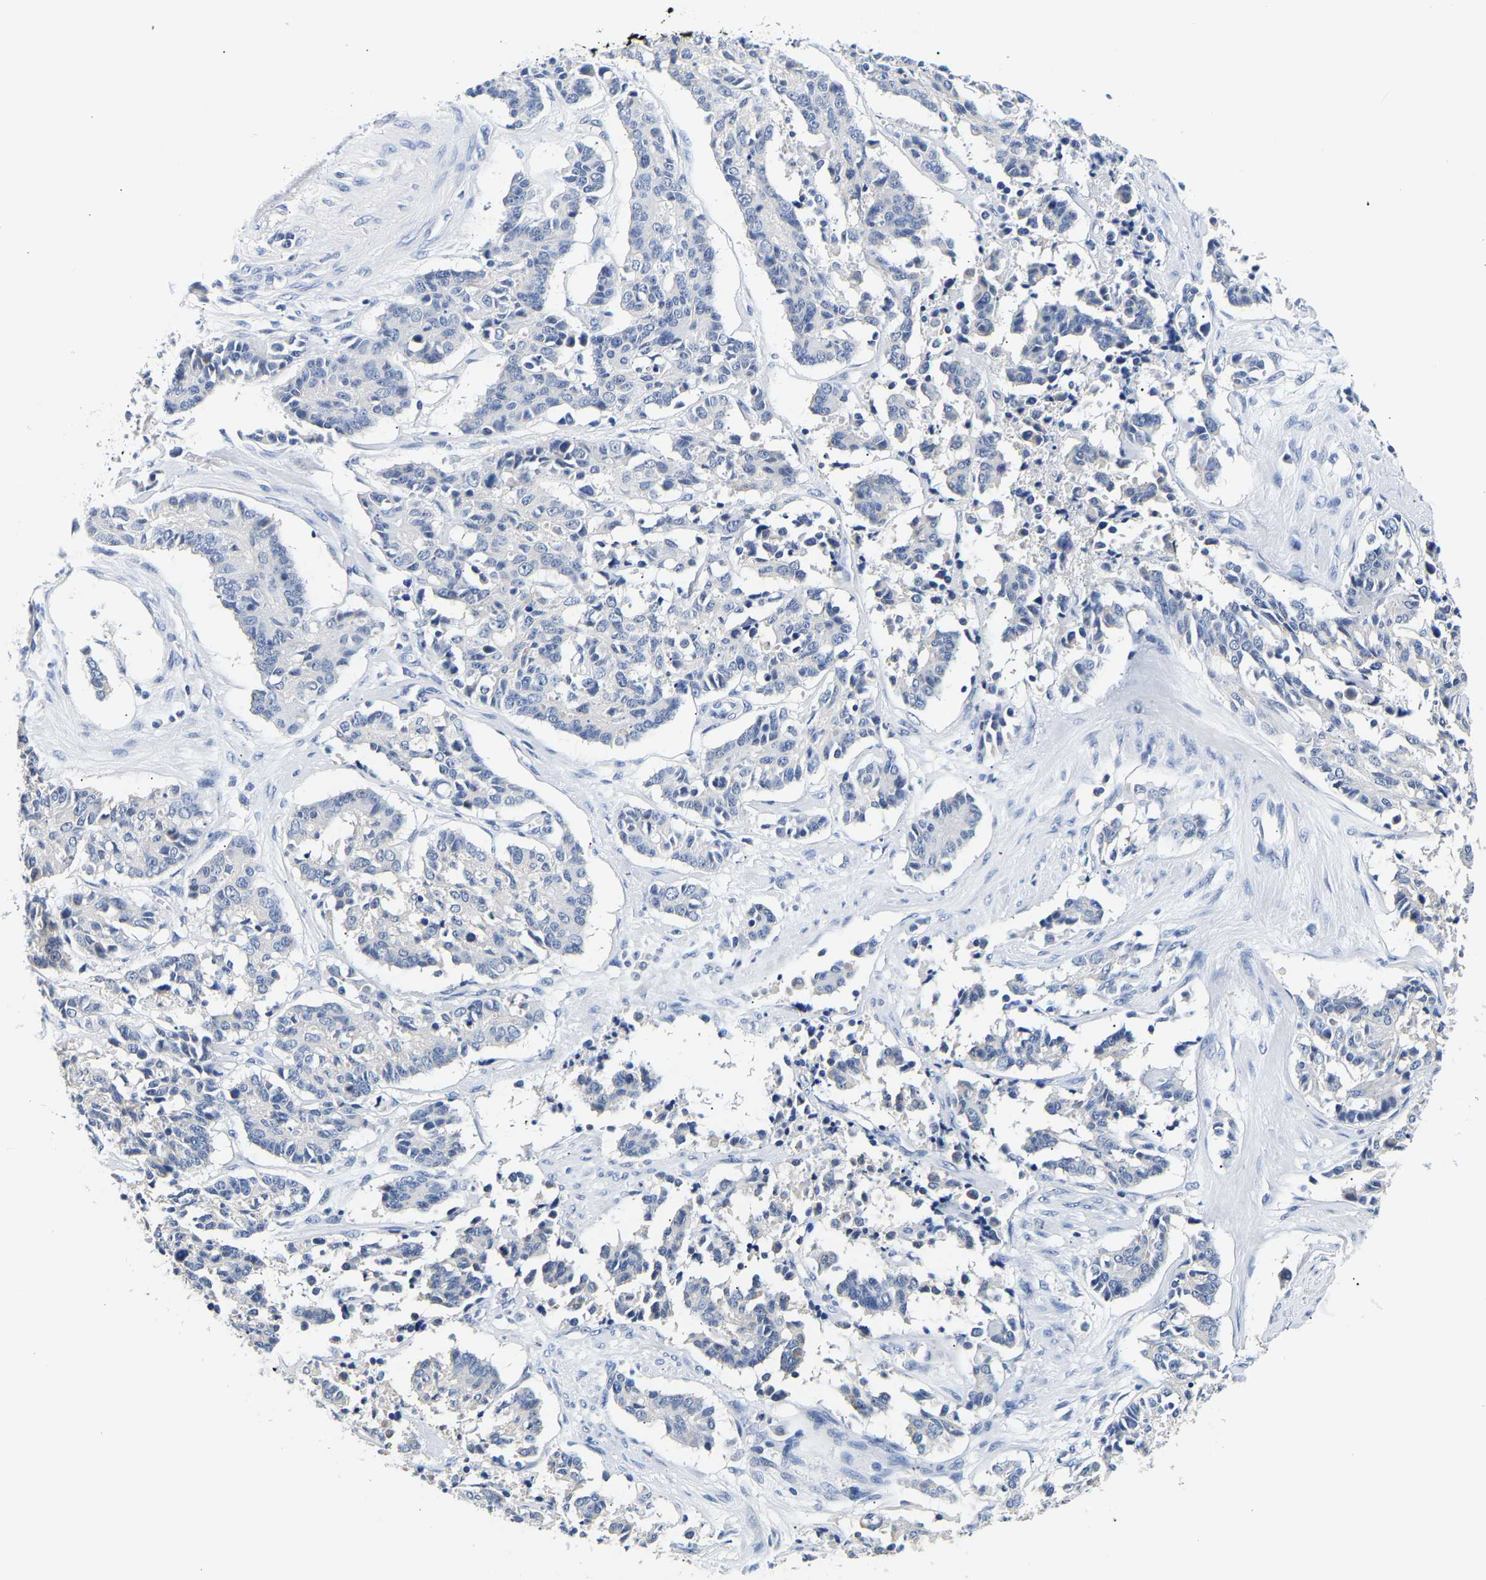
{"staining": {"intensity": "negative", "quantity": "none", "location": "none"}, "tissue": "cervical cancer", "cell_type": "Tumor cells", "image_type": "cancer", "snomed": [{"axis": "morphology", "description": "Squamous cell carcinoma, NOS"}, {"axis": "topography", "description": "Cervix"}], "caption": "Cervical cancer (squamous cell carcinoma) was stained to show a protein in brown. There is no significant expression in tumor cells. Brightfield microscopy of IHC stained with DAB (brown) and hematoxylin (blue), captured at high magnification.", "gene": "UCHL3", "patient": {"sex": "female", "age": 35}}